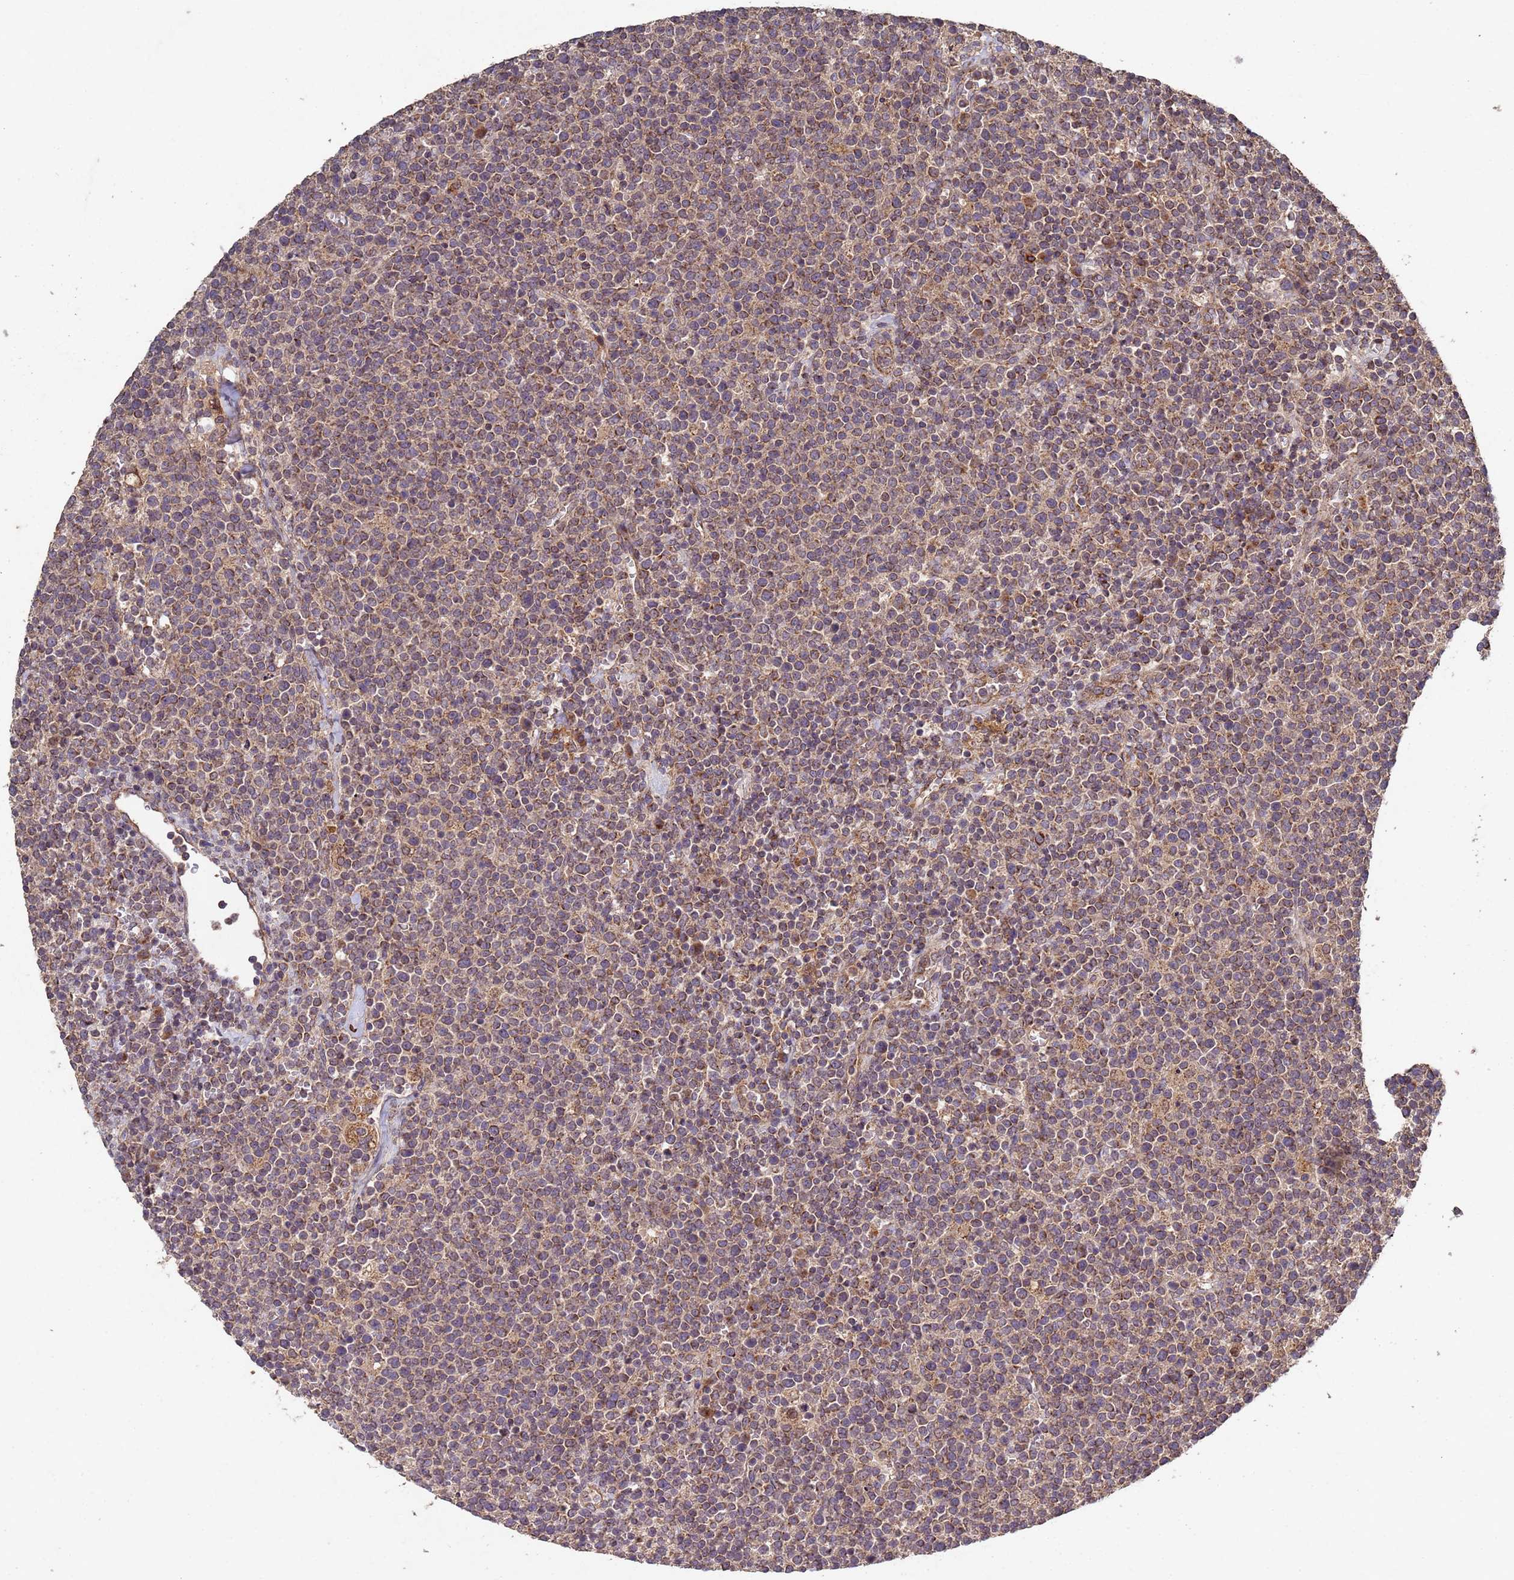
{"staining": {"intensity": "moderate", "quantity": ">75%", "location": "cytoplasmic/membranous"}, "tissue": "lymphoma", "cell_type": "Tumor cells", "image_type": "cancer", "snomed": [{"axis": "morphology", "description": "Malignant lymphoma, non-Hodgkin's type, High grade"}, {"axis": "topography", "description": "Lymph node"}], "caption": "Malignant lymphoma, non-Hodgkin's type (high-grade) stained with a protein marker exhibits moderate staining in tumor cells.", "gene": "FASTKD1", "patient": {"sex": "male", "age": 61}}